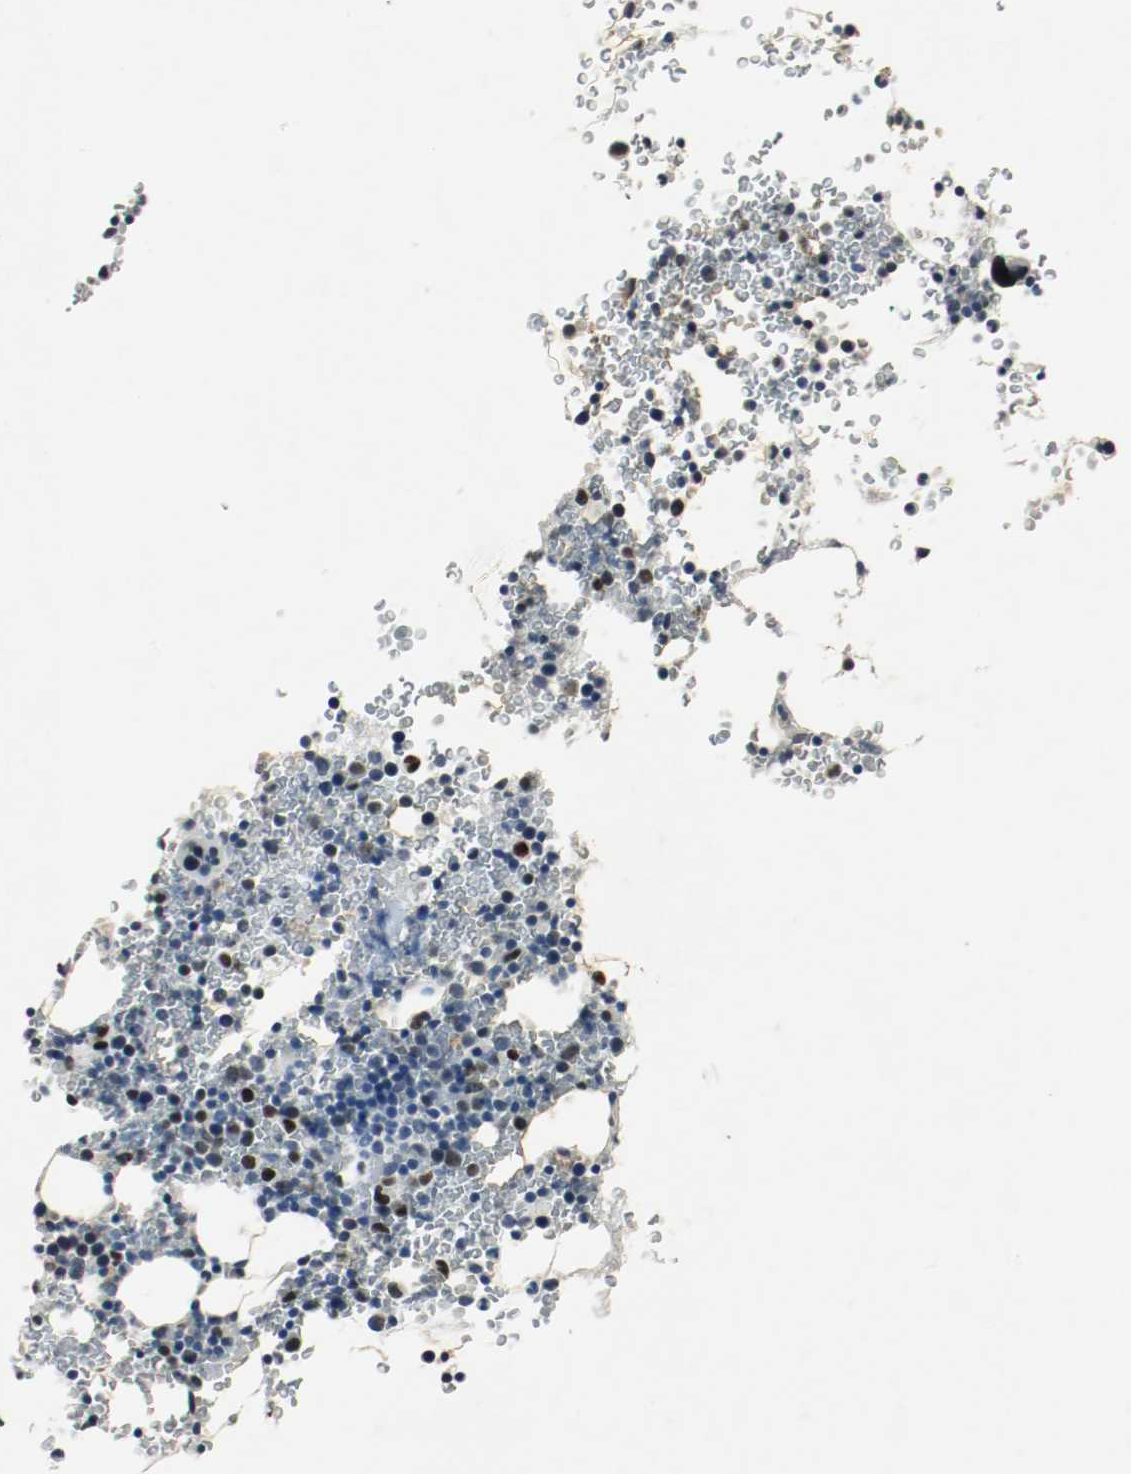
{"staining": {"intensity": "strong", "quantity": "25%-75%", "location": "nuclear"}, "tissue": "bone marrow", "cell_type": "Hematopoietic cells", "image_type": "normal", "snomed": [{"axis": "morphology", "description": "Normal tissue, NOS"}, {"axis": "morphology", "description": "Inflammation, NOS"}, {"axis": "topography", "description": "Bone marrow"}], "caption": "Immunohistochemical staining of benign bone marrow displays strong nuclear protein staining in approximately 25%-75% of hematopoietic cells.", "gene": "DNMT1", "patient": {"sex": "male", "age": 22}}